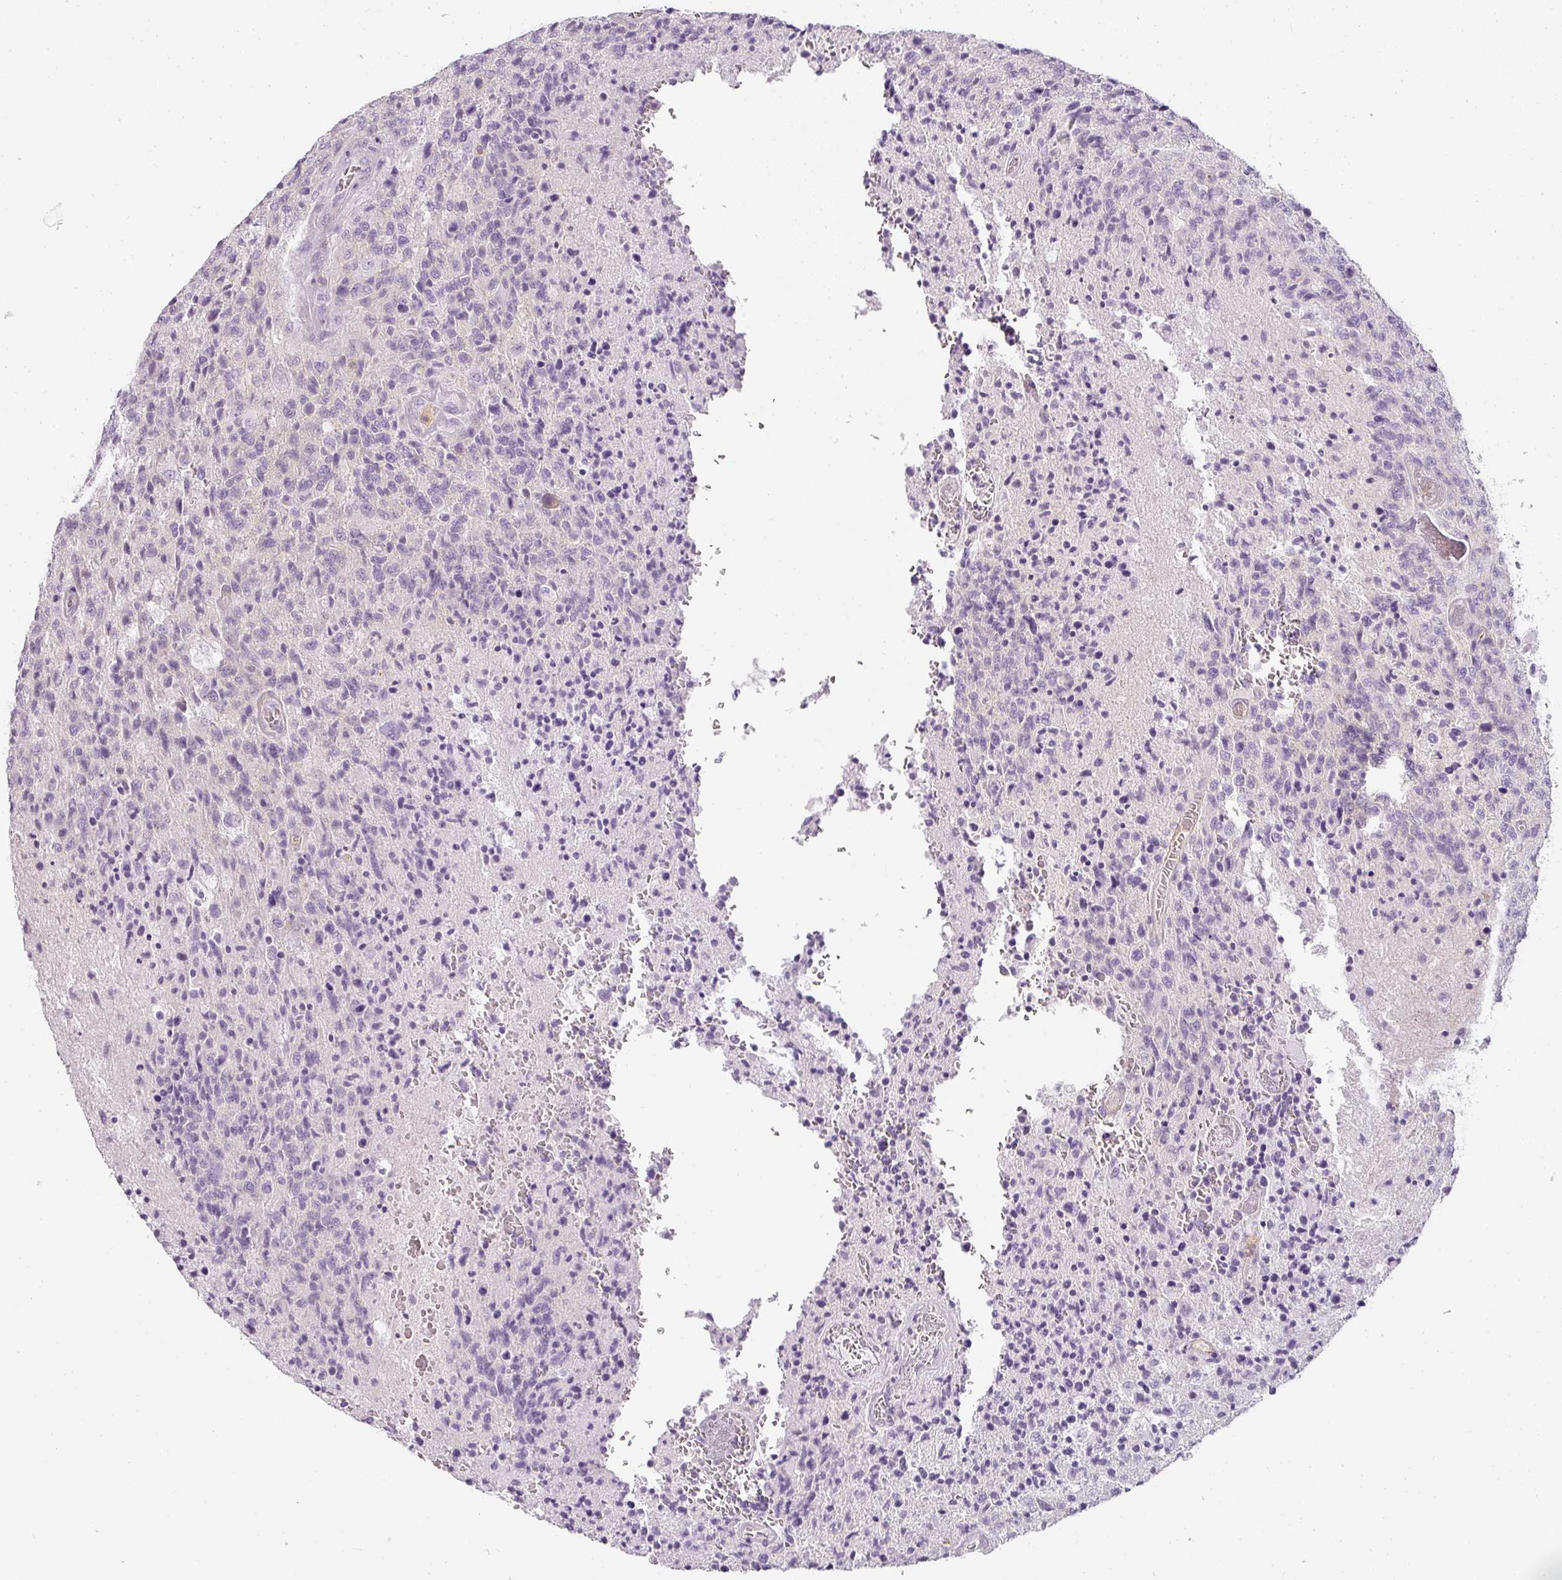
{"staining": {"intensity": "negative", "quantity": "none", "location": "none"}, "tissue": "glioma", "cell_type": "Tumor cells", "image_type": "cancer", "snomed": [{"axis": "morphology", "description": "Glioma, malignant, High grade"}, {"axis": "topography", "description": "Brain"}], "caption": "Tumor cells are negative for brown protein staining in glioma.", "gene": "TMEM42", "patient": {"sex": "male", "age": 36}}